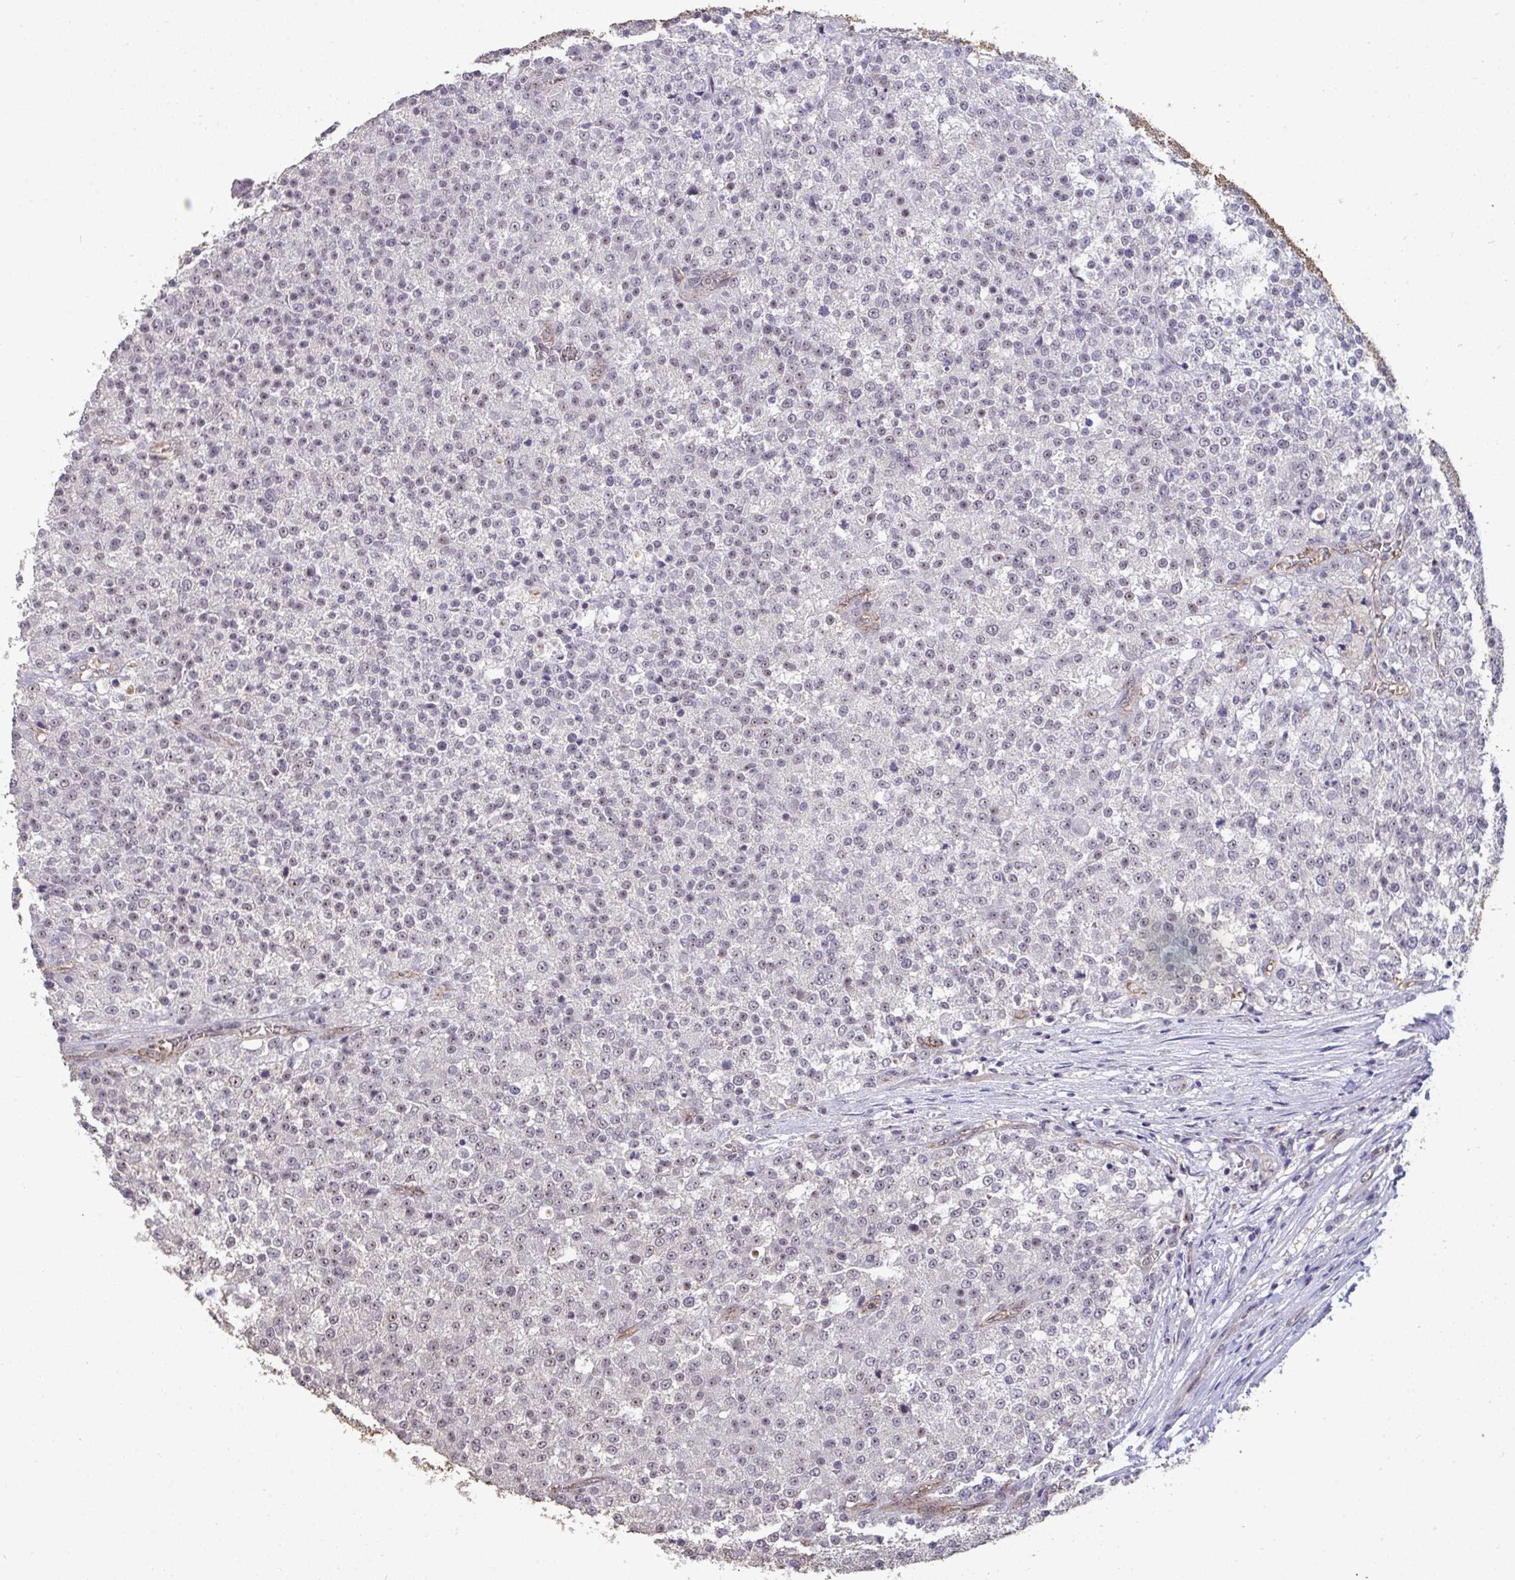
{"staining": {"intensity": "weak", "quantity": "25%-75%", "location": "nuclear"}, "tissue": "testis cancer", "cell_type": "Tumor cells", "image_type": "cancer", "snomed": [{"axis": "morphology", "description": "Seminoma, NOS"}, {"axis": "topography", "description": "Testis"}], "caption": "Protein analysis of seminoma (testis) tissue shows weak nuclear positivity in about 25%-75% of tumor cells. (IHC, brightfield microscopy, high magnification).", "gene": "SENP3", "patient": {"sex": "male", "age": 59}}